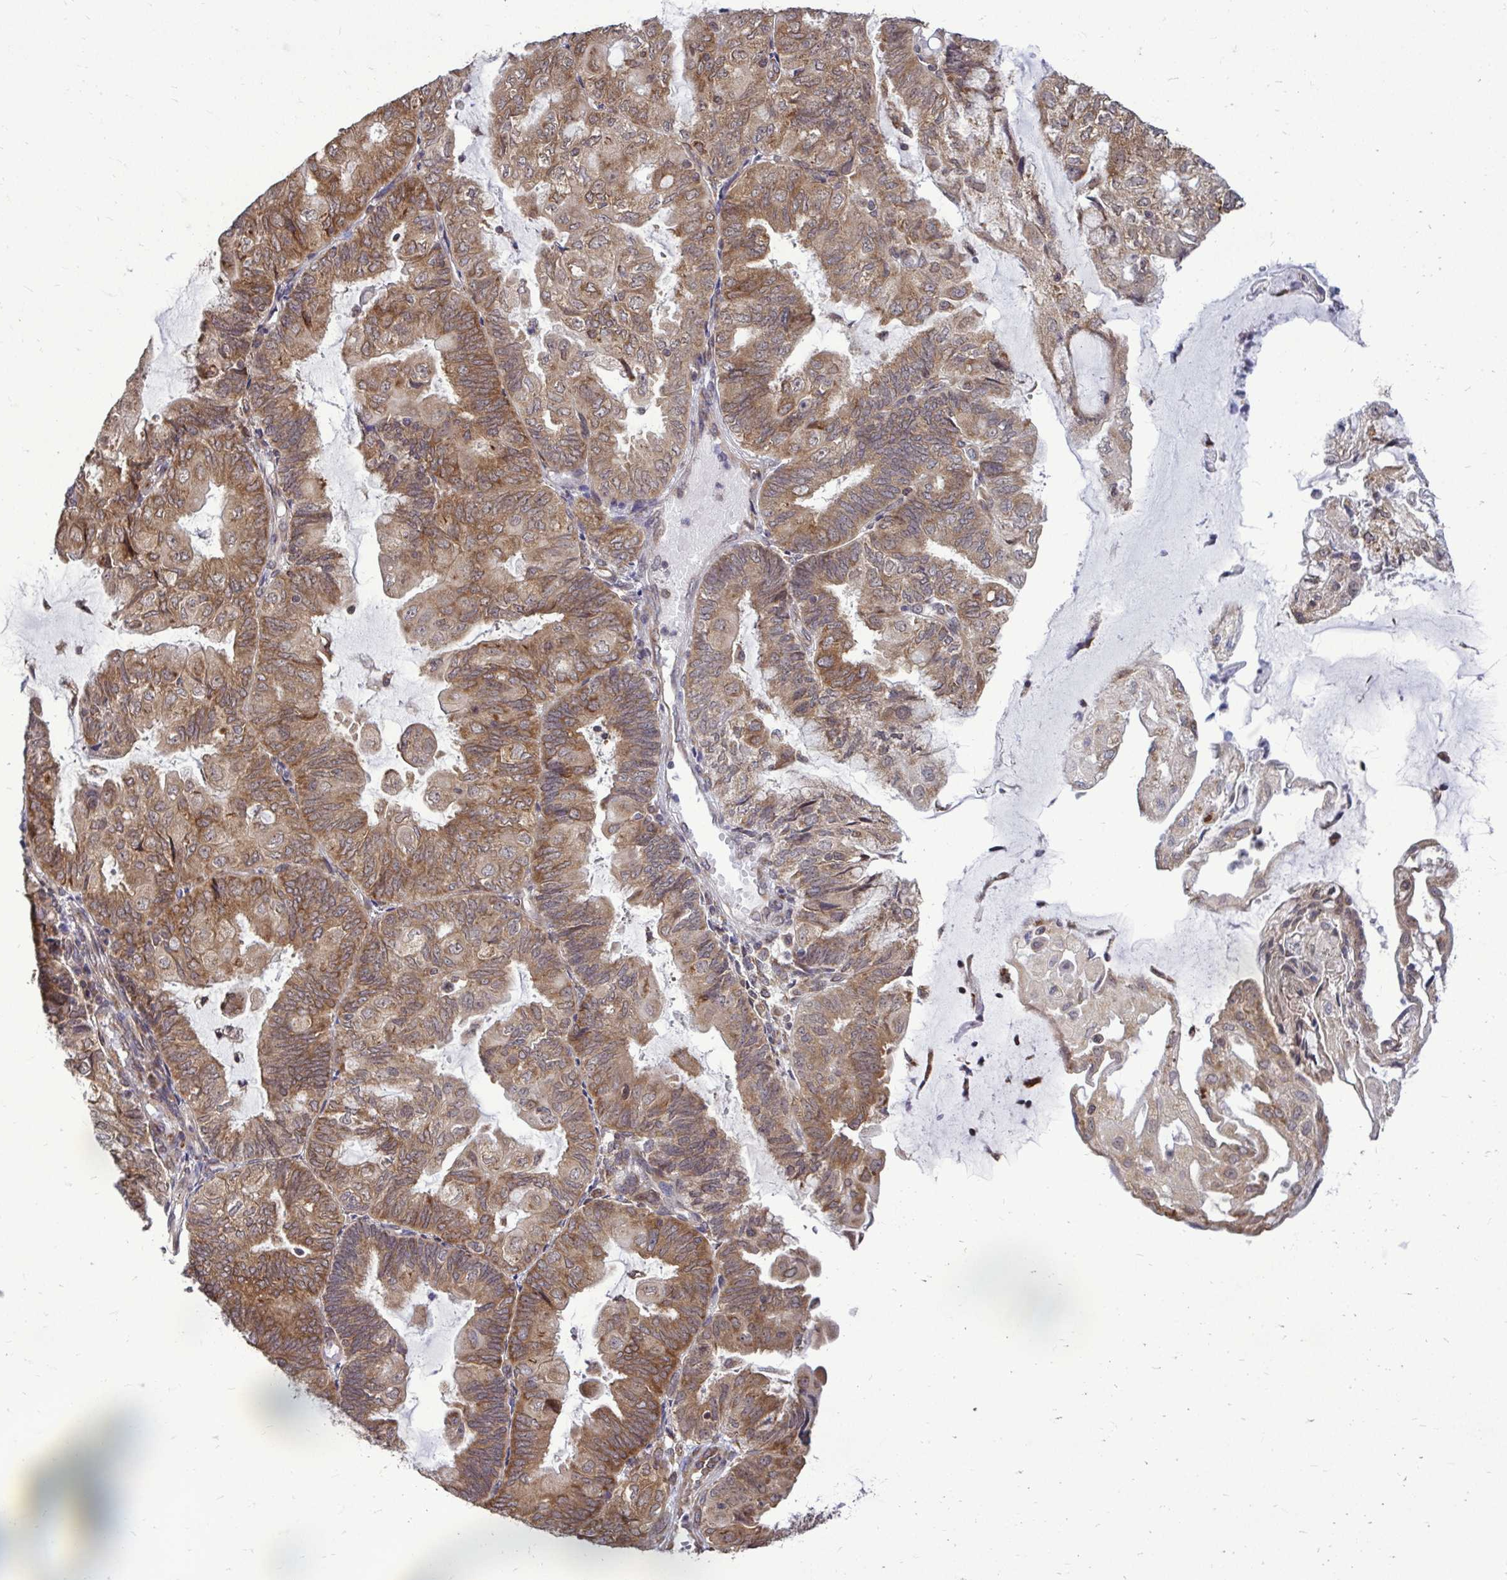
{"staining": {"intensity": "moderate", "quantity": ">75%", "location": "cytoplasmic/membranous"}, "tissue": "endometrial cancer", "cell_type": "Tumor cells", "image_type": "cancer", "snomed": [{"axis": "morphology", "description": "Adenocarcinoma, NOS"}, {"axis": "topography", "description": "Endometrium"}], "caption": "IHC histopathology image of neoplastic tissue: endometrial adenocarcinoma stained using IHC shows medium levels of moderate protein expression localized specifically in the cytoplasmic/membranous of tumor cells, appearing as a cytoplasmic/membranous brown color.", "gene": "FMR1", "patient": {"sex": "female", "age": 81}}